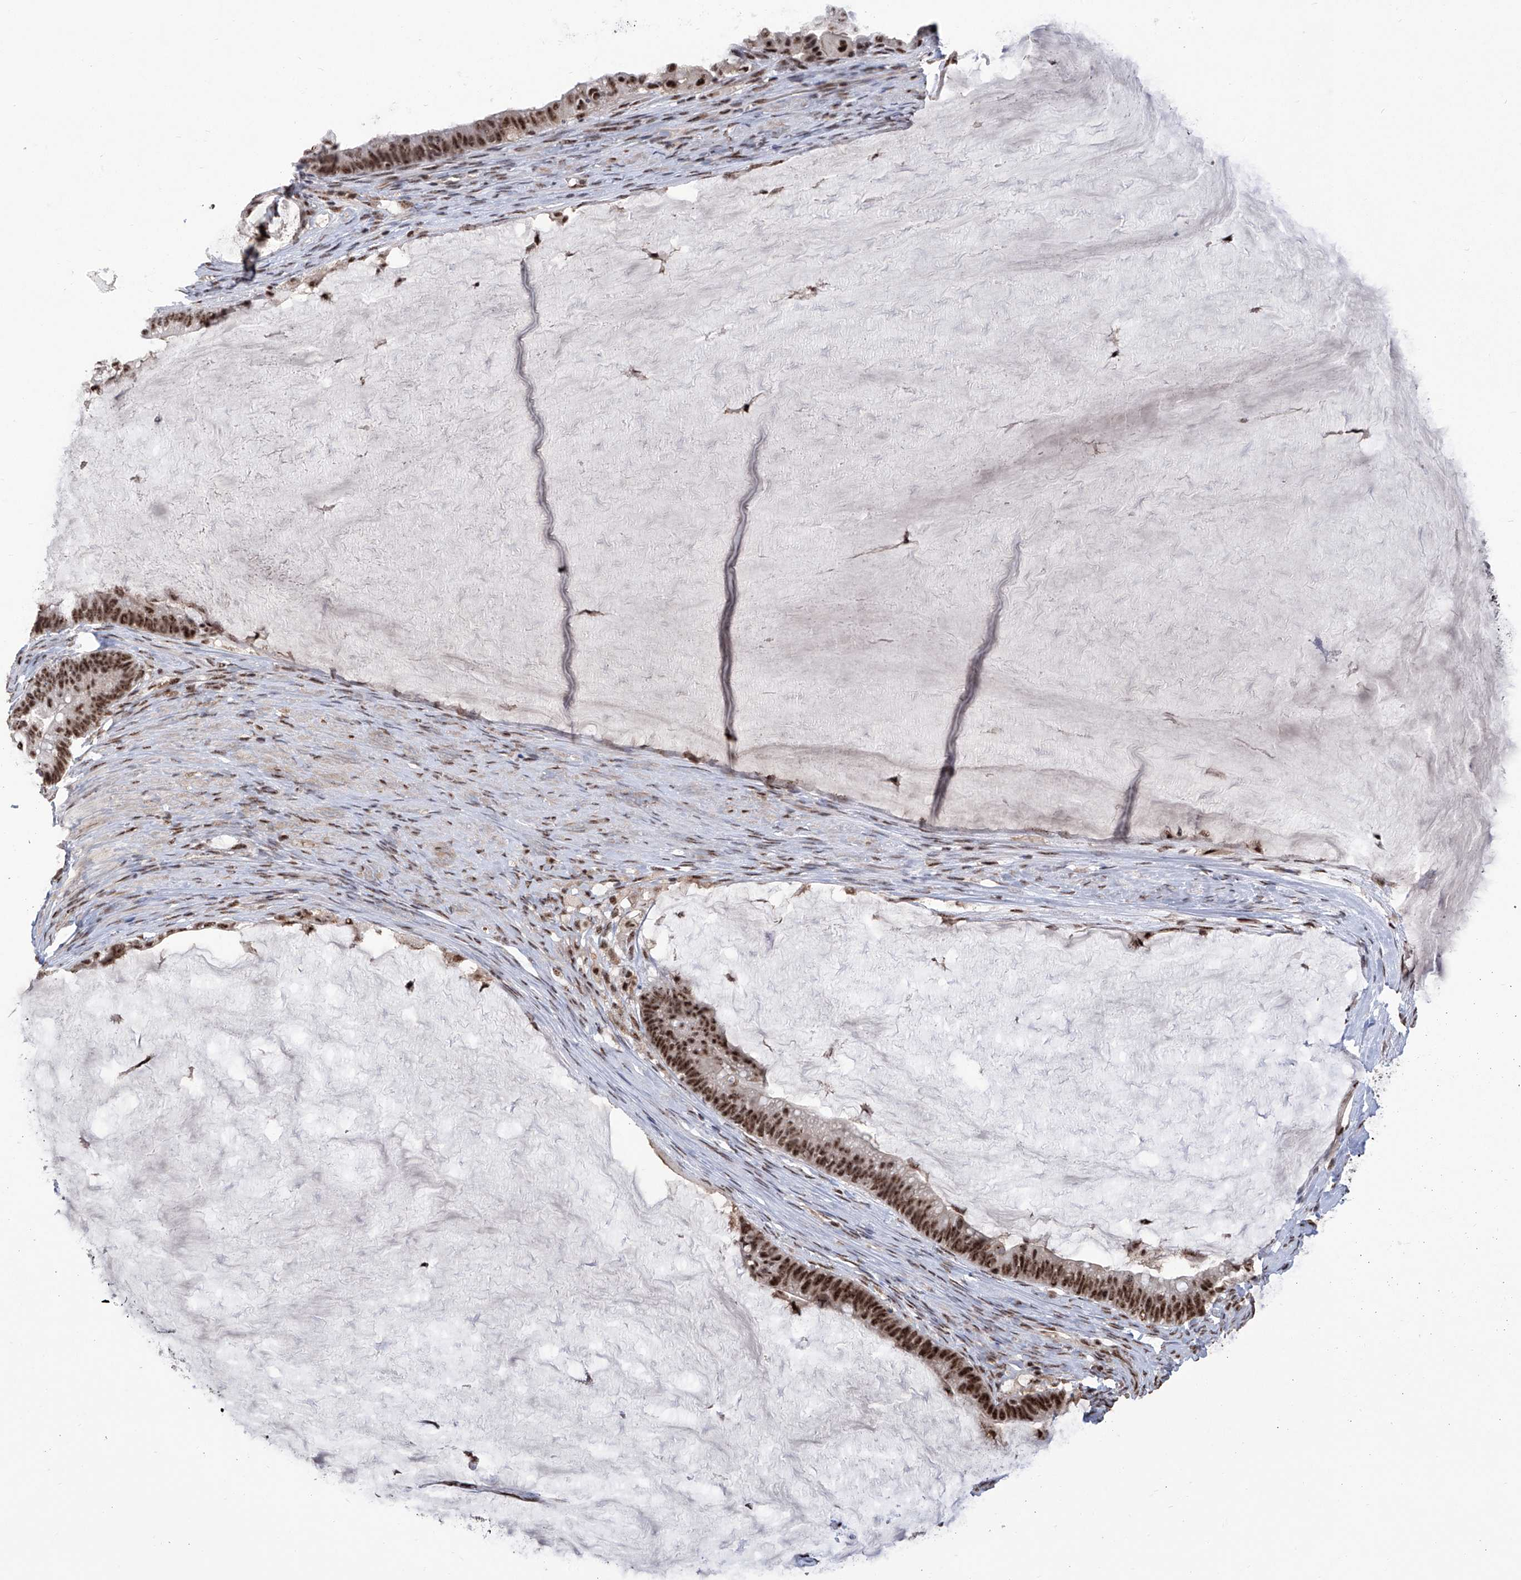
{"staining": {"intensity": "strong", "quantity": ">75%", "location": "nuclear"}, "tissue": "ovarian cancer", "cell_type": "Tumor cells", "image_type": "cancer", "snomed": [{"axis": "morphology", "description": "Cystadenocarcinoma, mucinous, NOS"}, {"axis": "topography", "description": "Ovary"}], "caption": "DAB immunohistochemical staining of ovarian cancer exhibits strong nuclear protein staining in approximately >75% of tumor cells. (IHC, brightfield microscopy, high magnification).", "gene": "FBXL4", "patient": {"sex": "female", "age": 61}}